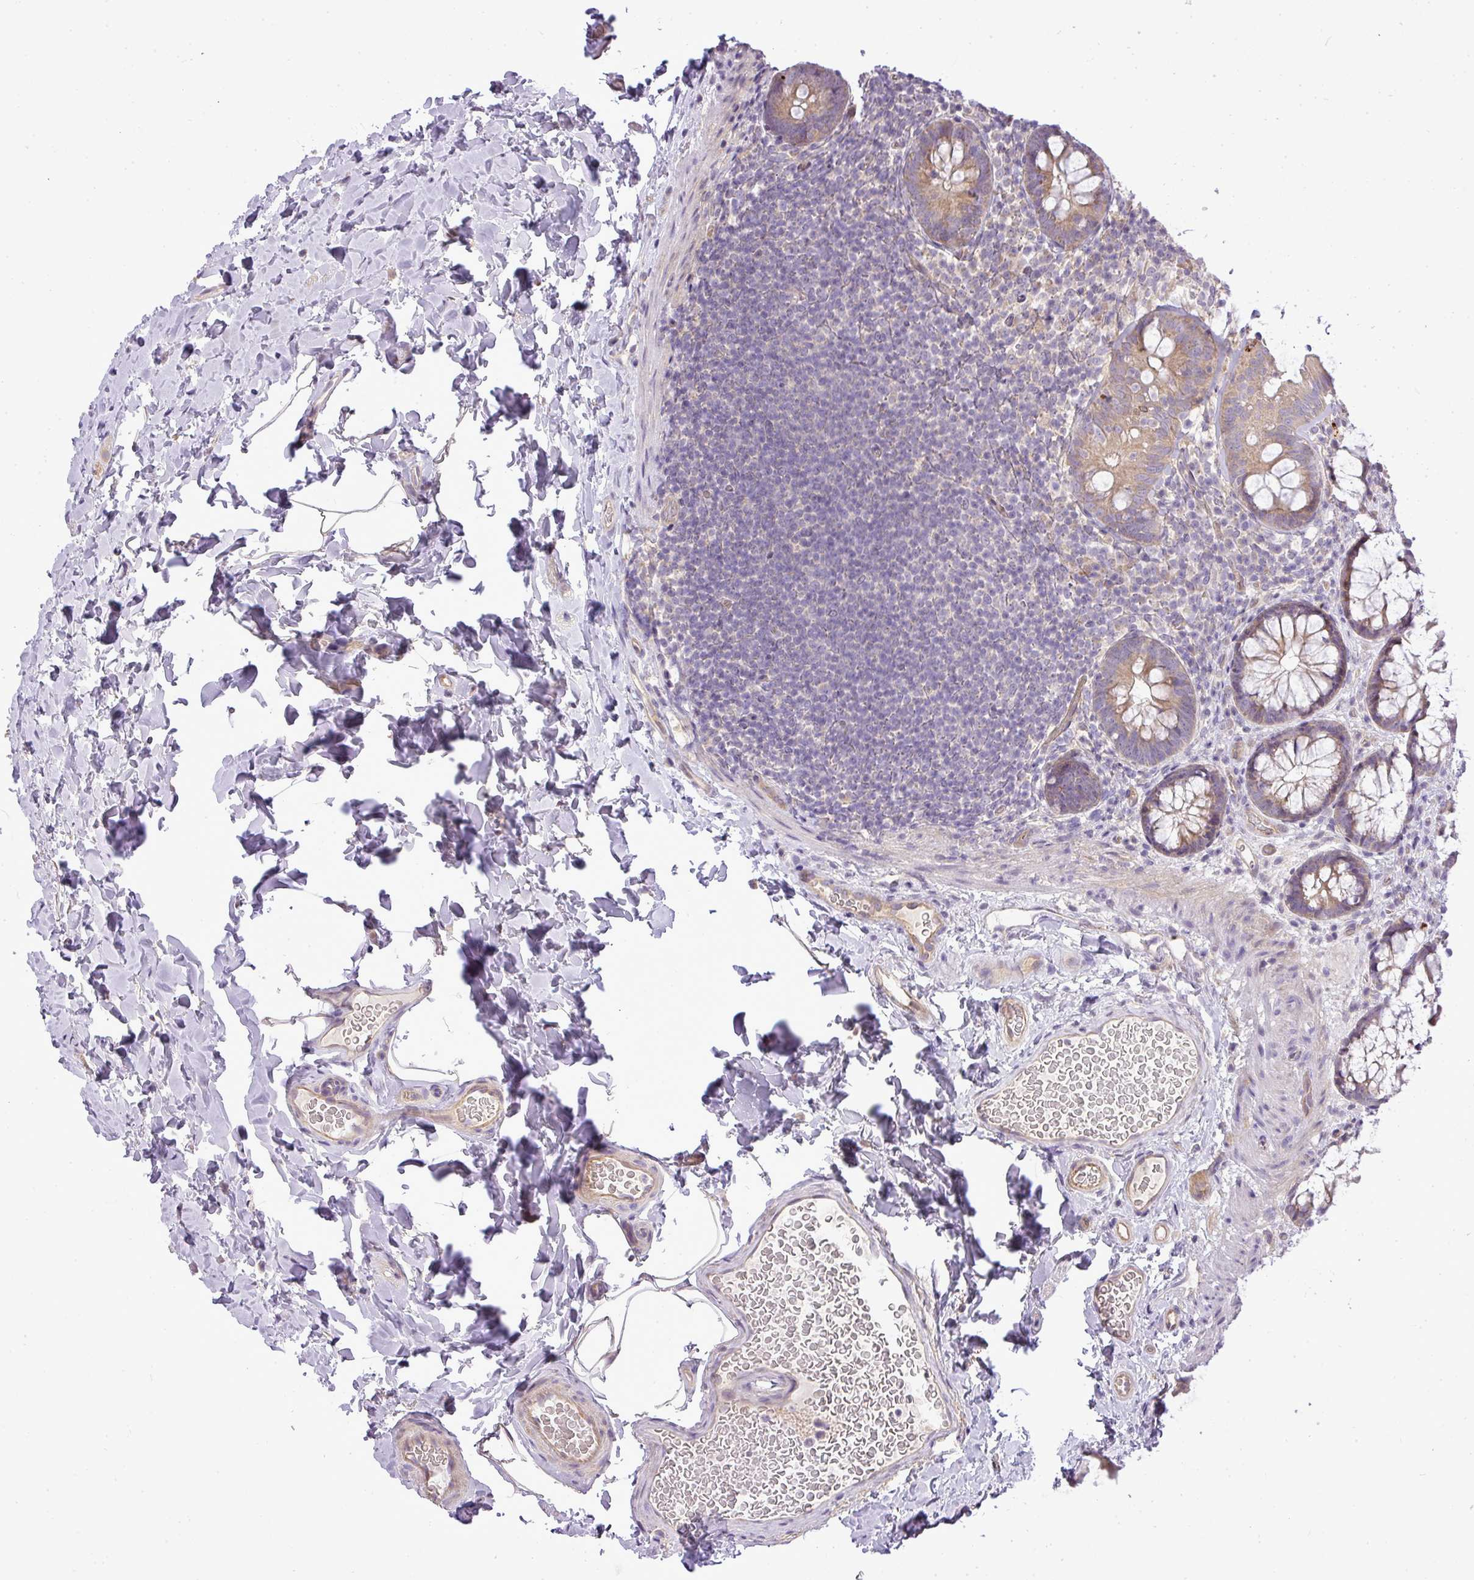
{"staining": {"intensity": "weak", "quantity": ">75%", "location": "cytoplasmic/membranous"}, "tissue": "colon", "cell_type": "Endothelial cells", "image_type": "normal", "snomed": [{"axis": "morphology", "description": "Normal tissue, NOS"}, {"axis": "topography", "description": "Colon"}], "caption": "A brown stain shows weak cytoplasmic/membranous expression of a protein in endothelial cells of benign colon. (Stains: DAB (3,3'-diaminobenzidine) in brown, nuclei in blue, Microscopy: brightfield microscopy at high magnification).", "gene": "ZDHHC1", "patient": {"sex": "male", "age": 46}}